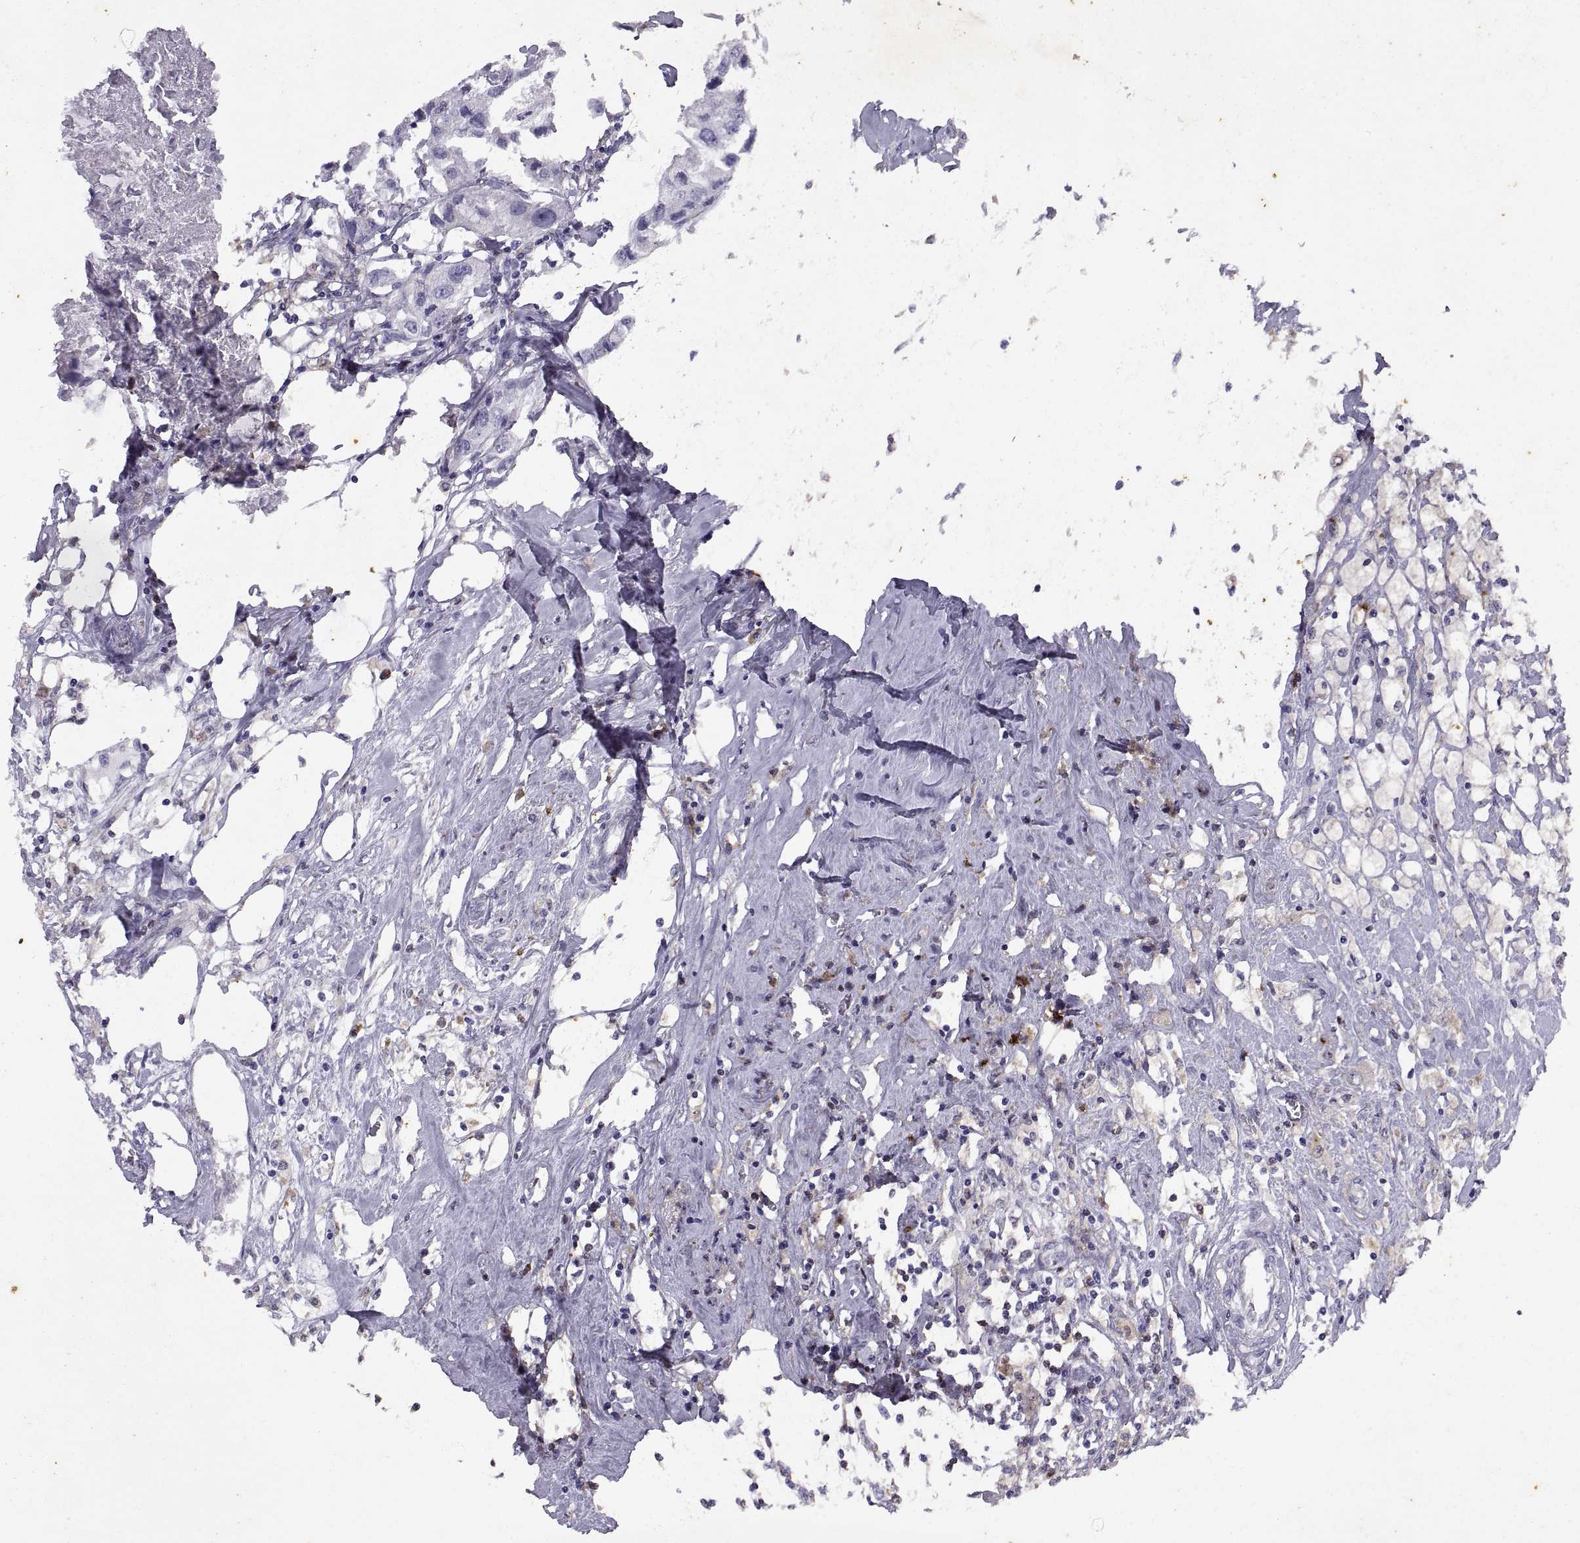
{"staining": {"intensity": "negative", "quantity": "none", "location": "none"}, "tissue": "breast cancer", "cell_type": "Tumor cells", "image_type": "cancer", "snomed": [{"axis": "morphology", "description": "Duct carcinoma"}, {"axis": "topography", "description": "Breast"}], "caption": "Human breast cancer (infiltrating ductal carcinoma) stained for a protein using immunohistochemistry exhibits no expression in tumor cells.", "gene": "DOK3", "patient": {"sex": "female", "age": 80}}